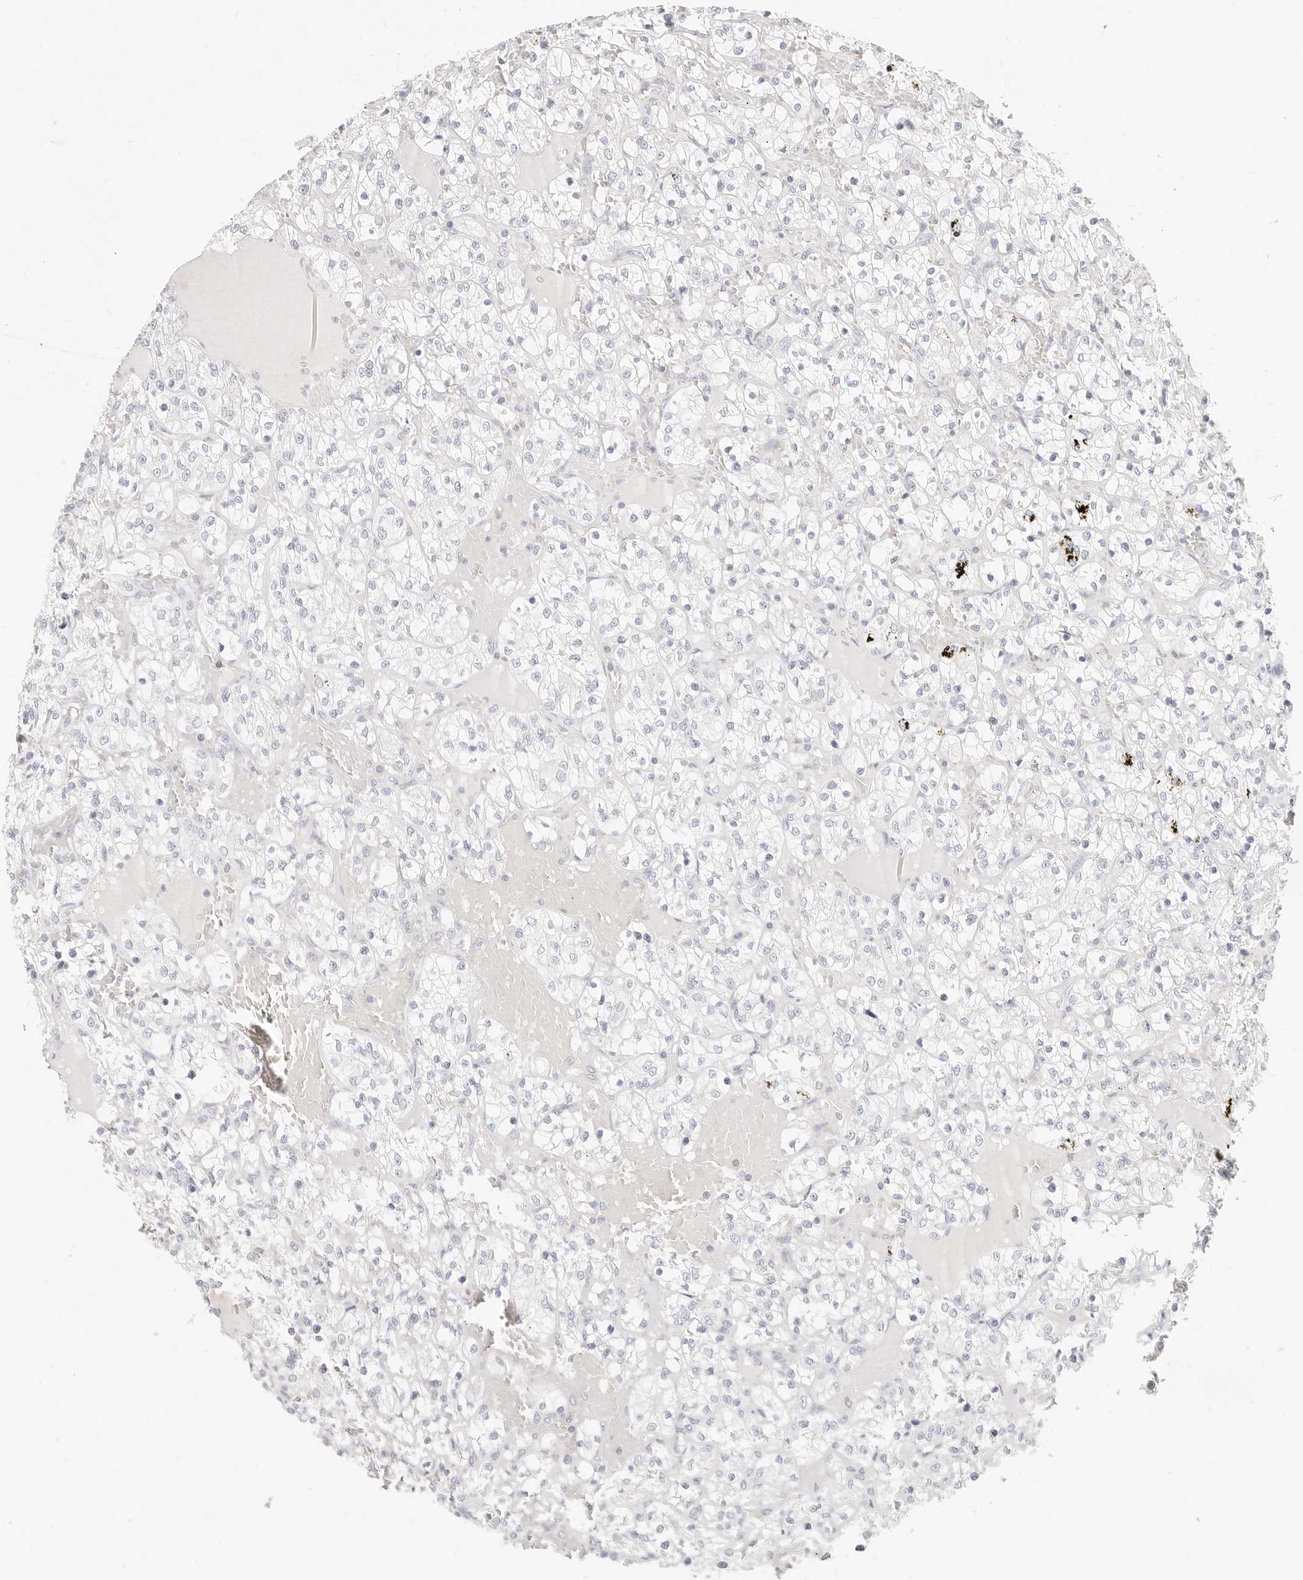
{"staining": {"intensity": "negative", "quantity": "none", "location": "none"}, "tissue": "renal cancer", "cell_type": "Tumor cells", "image_type": "cancer", "snomed": [{"axis": "morphology", "description": "Adenocarcinoma, NOS"}, {"axis": "topography", "description": "Kidney"}], "caption": "The immunohistochemistry image has no significant staining in tumor cells of renal cancer tissue.", "gene": "ASCL1", "patient": {"sex": "female", "age": 69}}